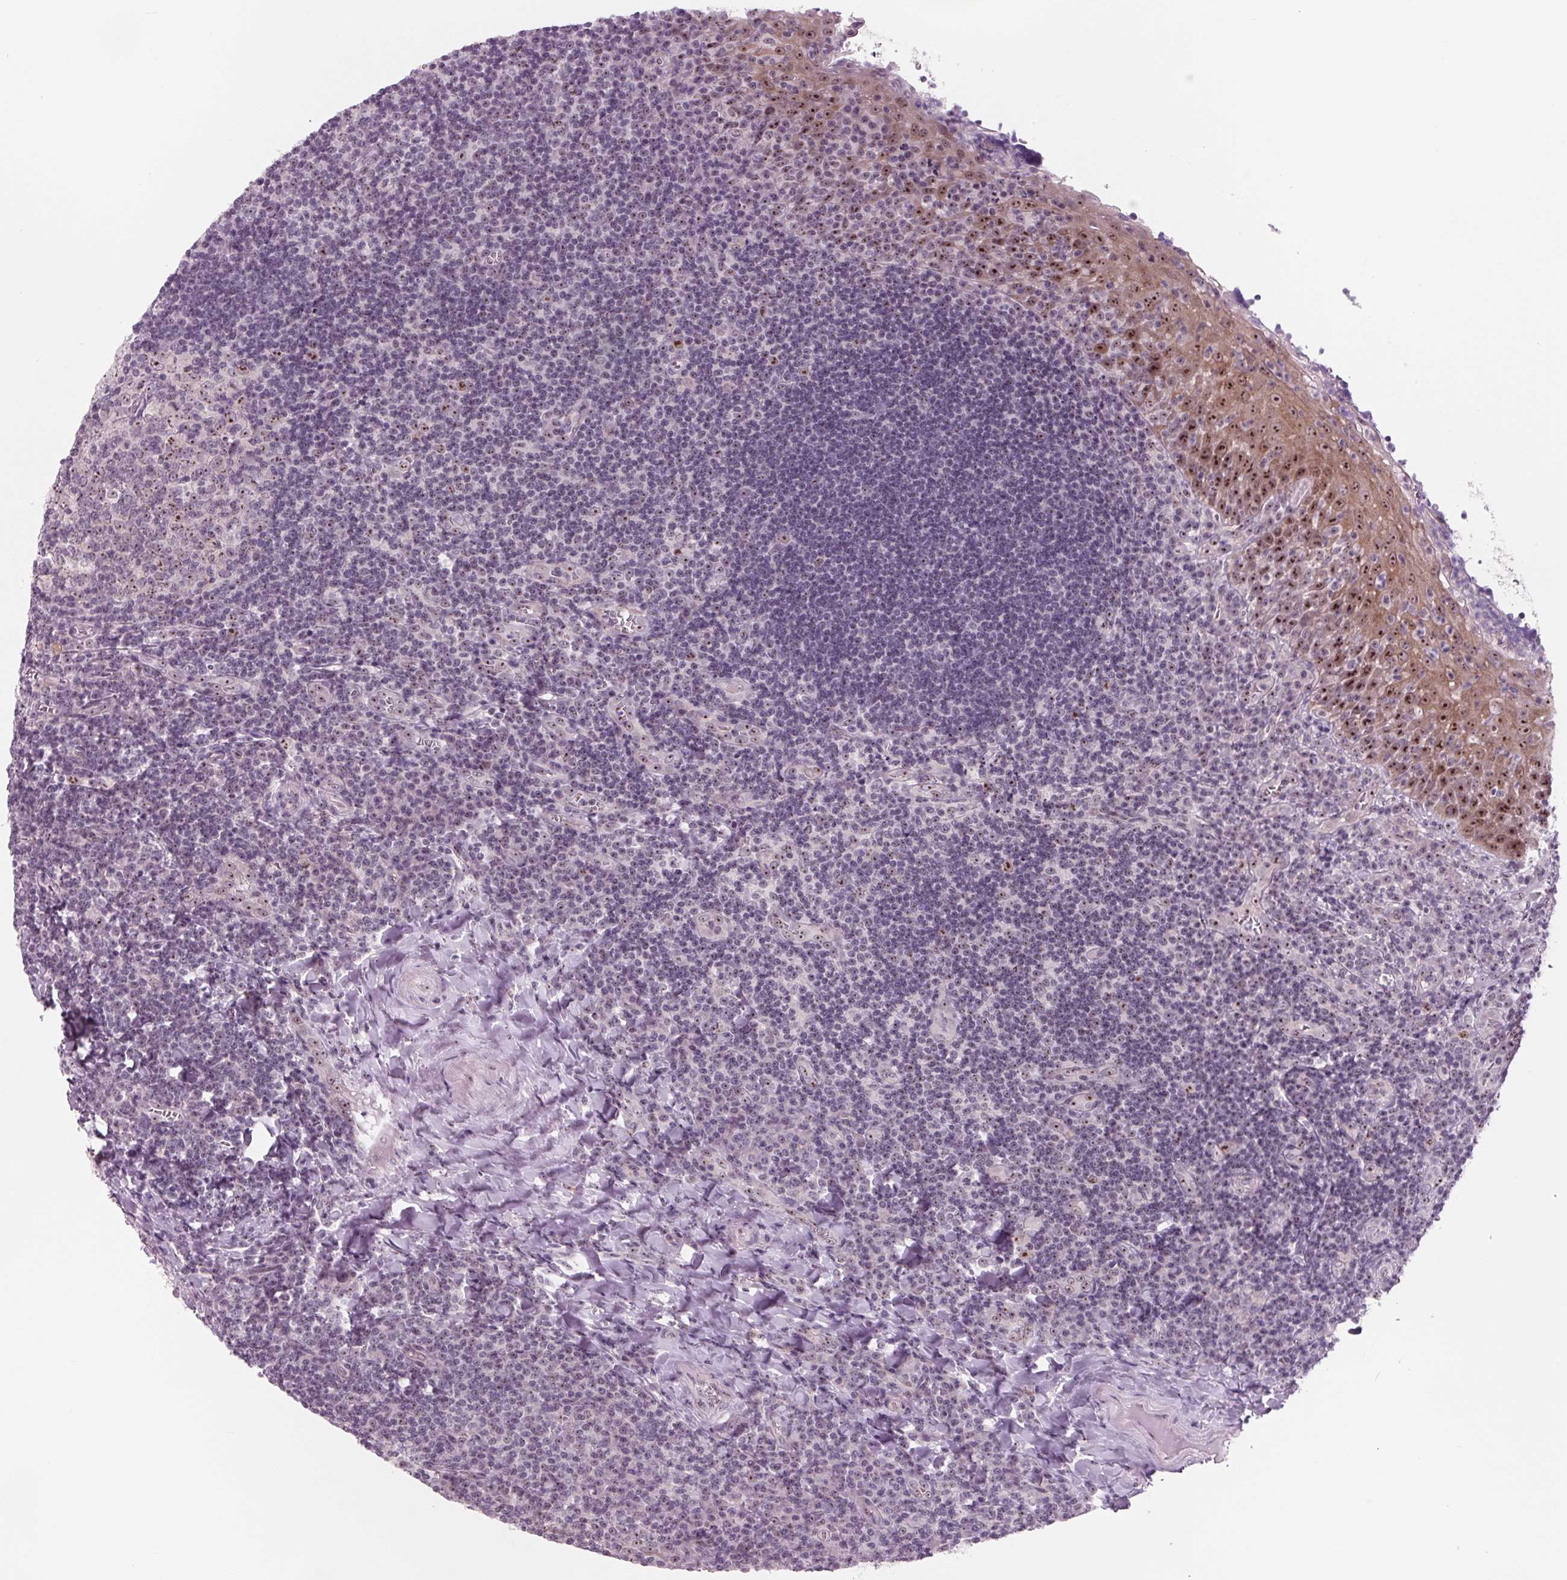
{"staining": {"intensity": "weak", "quantity": "<25%", "location": "nuclear"}, "tissue": "tonsil", "cell_type": "Germinal center cells", "image_type": "normal", "snomed": [{"axis": "morphology", "description": "Normal tissue, NOS"}, {"axis": "morphology", "description": "Inflammation, NOS"}, {"axis": "topography", "description": "Tonsil"}], "caption": "A histopathology image of tonsil stained for a protein reveals no brown staining in germinal center cells.", "gene": "DNTTIP2", "patient": {"sex": "female", "age": 31}}